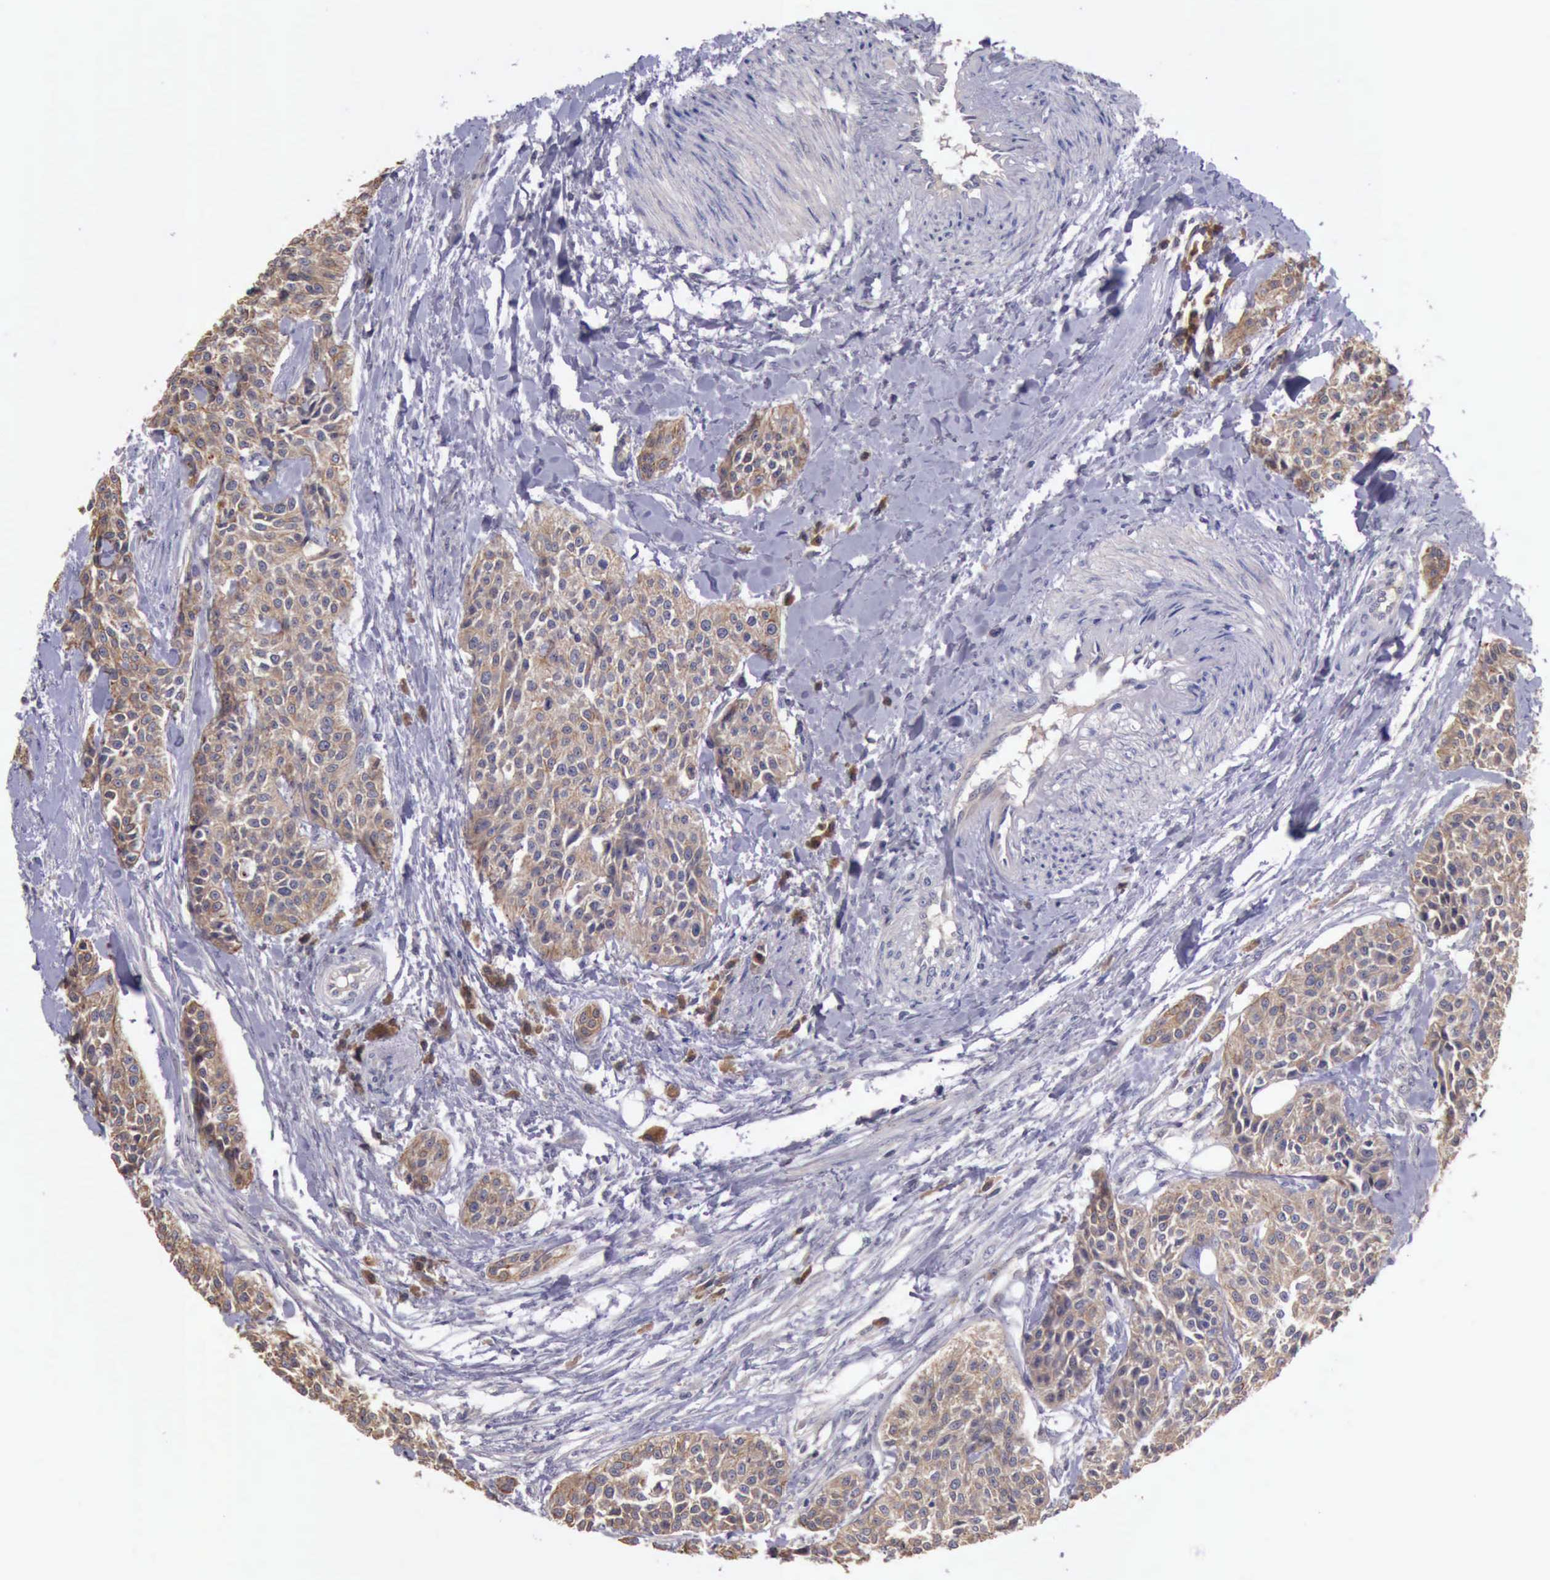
{"staining": {"intensity": "weak", "quantity": ">75%", "location": "cytoplasmic/membranous"}, "tissue": "urothelial cancer", "cell_type": "Tumor cells", "image_type": "cancer", "snomed": [{"axis": "morphology", "description": "Urothelial carcinoma, High grade"}, {"axis": "topography", "description": "Urinary bladder"}], "caption": "Weak cytoplasmic/membranous staining for a protein is identified in approximately >75% of tumor cells of urothelial cancer using immunohistochemistry.", "gene": "RAB39B", "patient": {"sex": "male", "age": 56}}